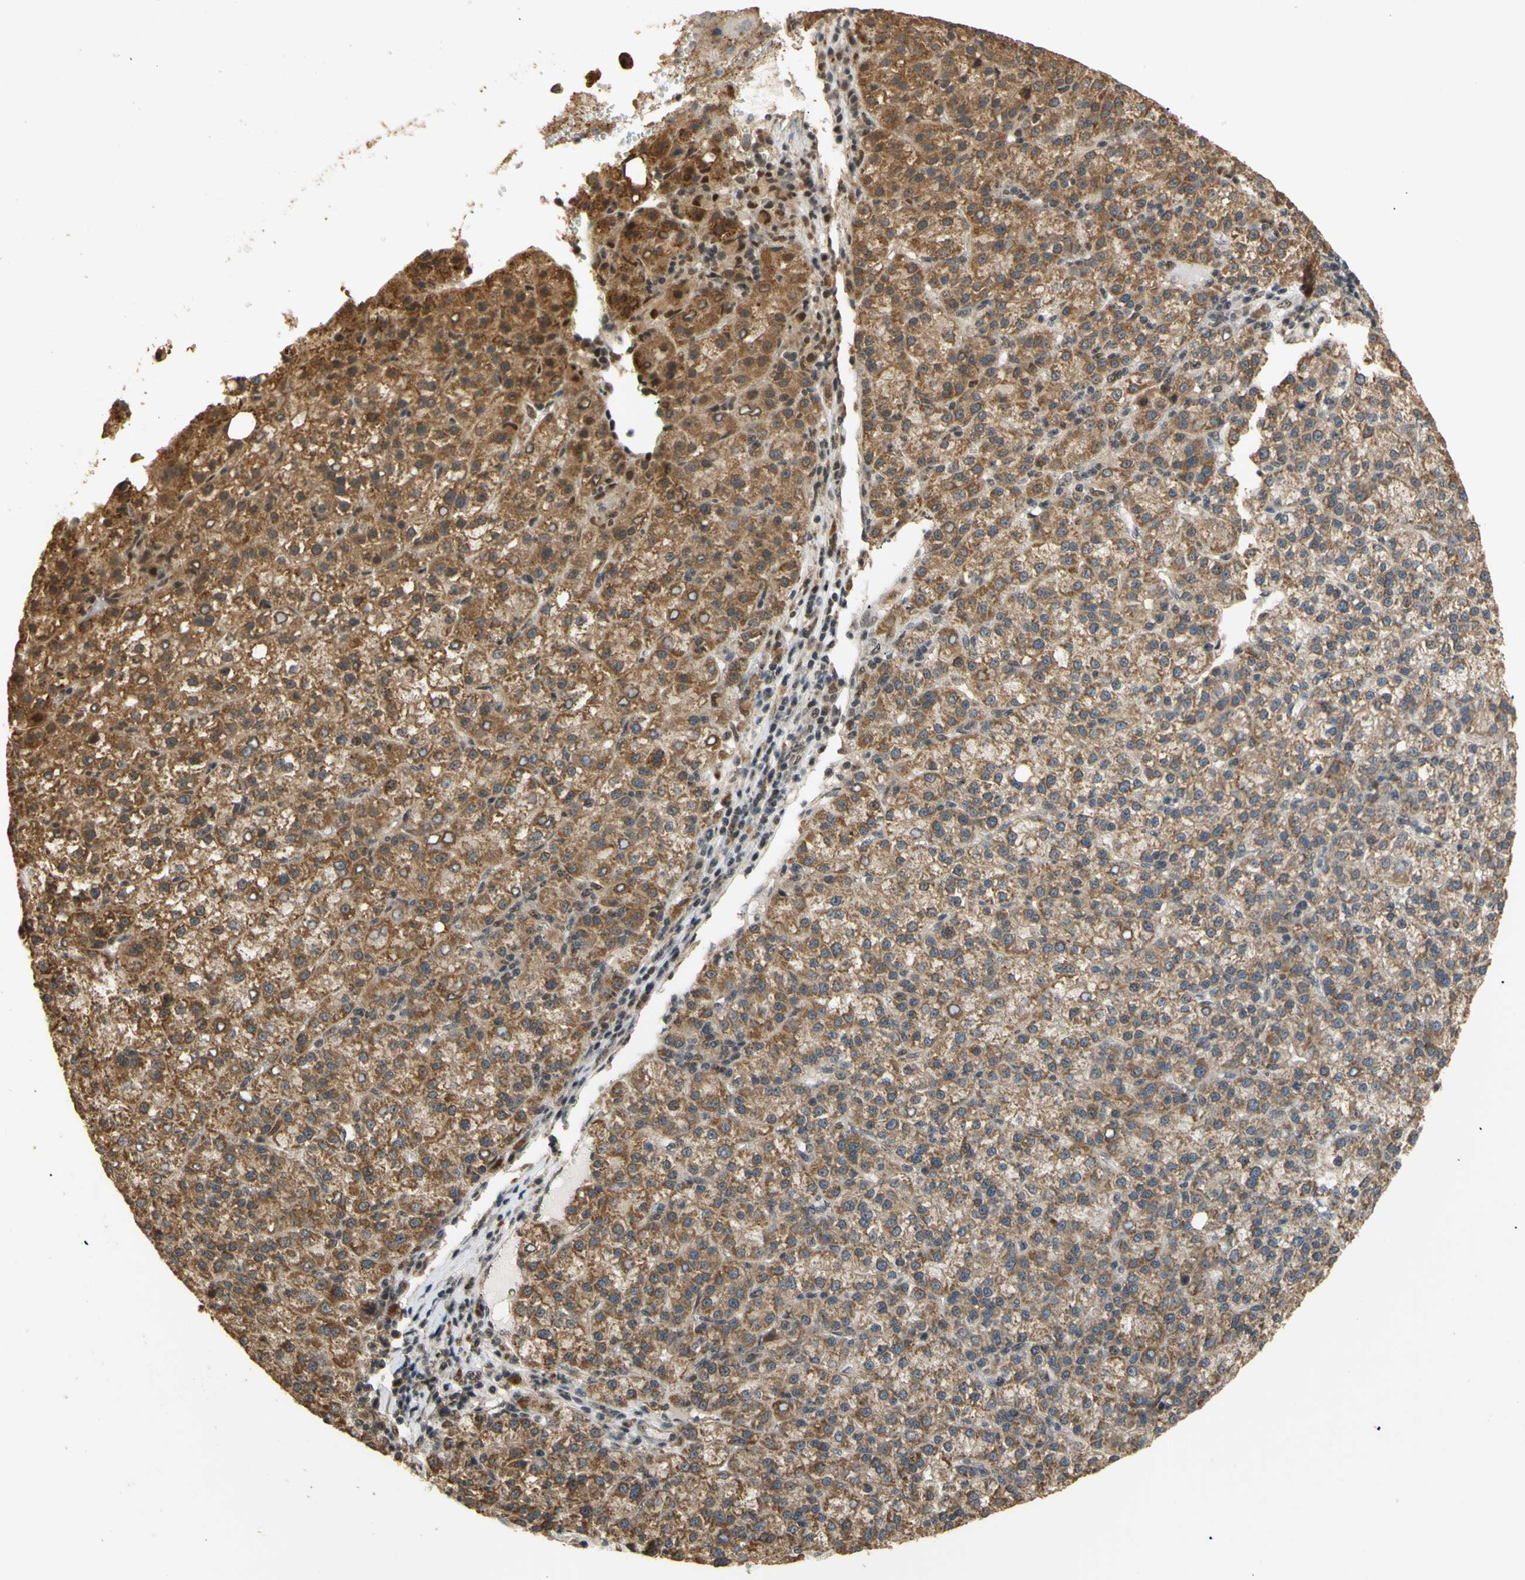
{"staining": {"intensity": "moderate", "quantity": ">75%", "location": "cytoplasmic/membranous"}, "tissue": "liver cancer", "cell_type": "Tumor cells", "image_type": "cancer", "snomed": [{"axis": "morphology", "description": "Carcinoma, Hepatocellular, NOS"}, {"axis": "topography", "description": "Liver"}], "caption": "Approximately >75% of tumor cells in human liver cancer display moderate cytoplasmic/membranous protein positivity as visualized by brown immunohistochemical staining.", "gene": "GTF2E2", "patient": {"sex": "female", "age": 58}}